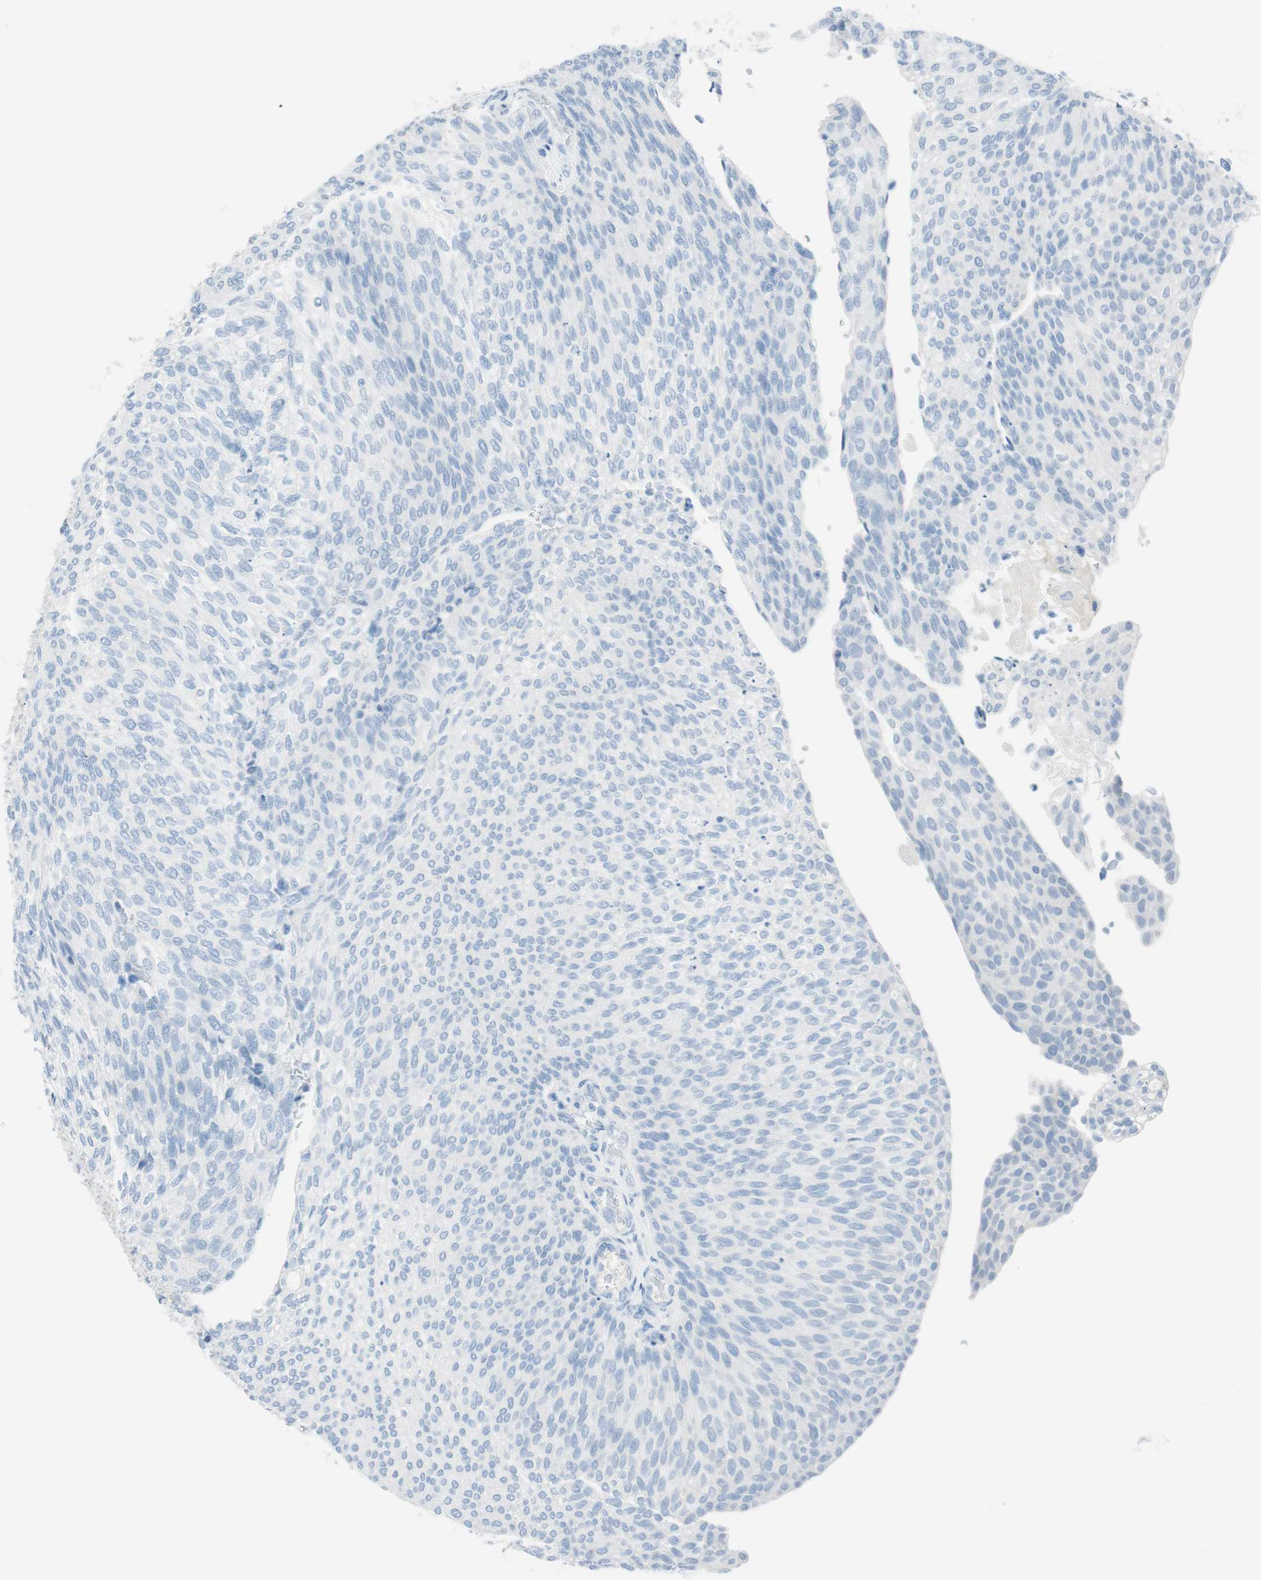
{"staining": {"intensity": "negative", "quantity": "none", "location": "none"}, "tissue": "urothelial cancer", "cell_type": "Tumor cells", "image_type": "cancer", "snomed": [{"axis": "morphology", "description": "Urothelial carcinoma, Low grade"}, {"axis": "topography", "description": "Urinary bladder"}], "caption": "This is a histopathology image of immunohistochemistry staining of urothelial cancer, which shows no positivity in tumor cells.", "gene": "TNFRSF13C", "patient": {"sex": "female", "age": 79}}